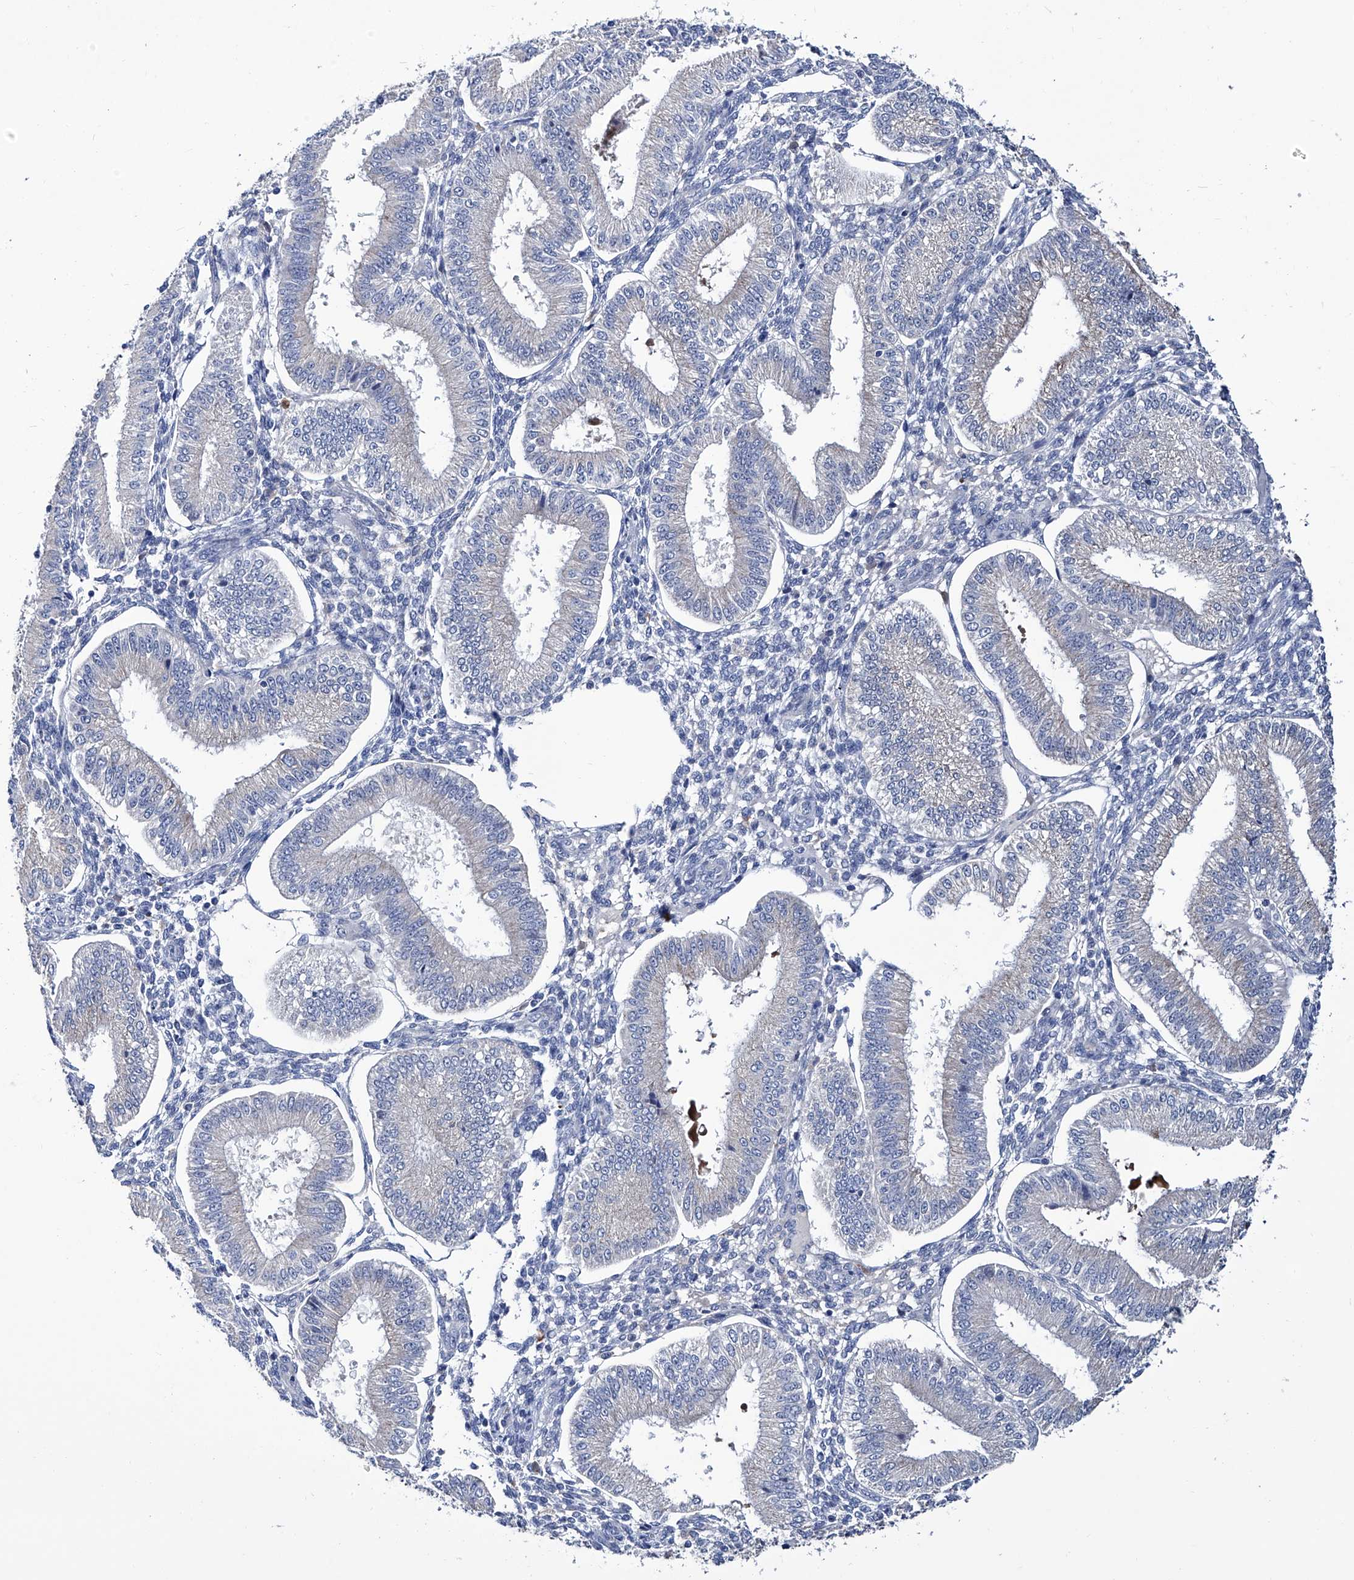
{"staining": {"intensity": "negative", "quantity": "none", "location": "none"}, "tissue": "endometrium", "cell_type": "Cells in endometrial stroma", "image_type": "normal", "snomed": [{"axis": "morphology", "description": "Normal tissue, NOS"}, {"axis": "topography", "description": "Endometrium"}], "caption": "Immunohistochemistry (IHC) histopathology image of normal endometrium: human endometrium stained with DAB (3,3'-diaminobenzidine) displays no significant protein expression in cells in endometrial stroma.", "gene": "KLHL17", "patient": {"sex": "female", "age": 39}}